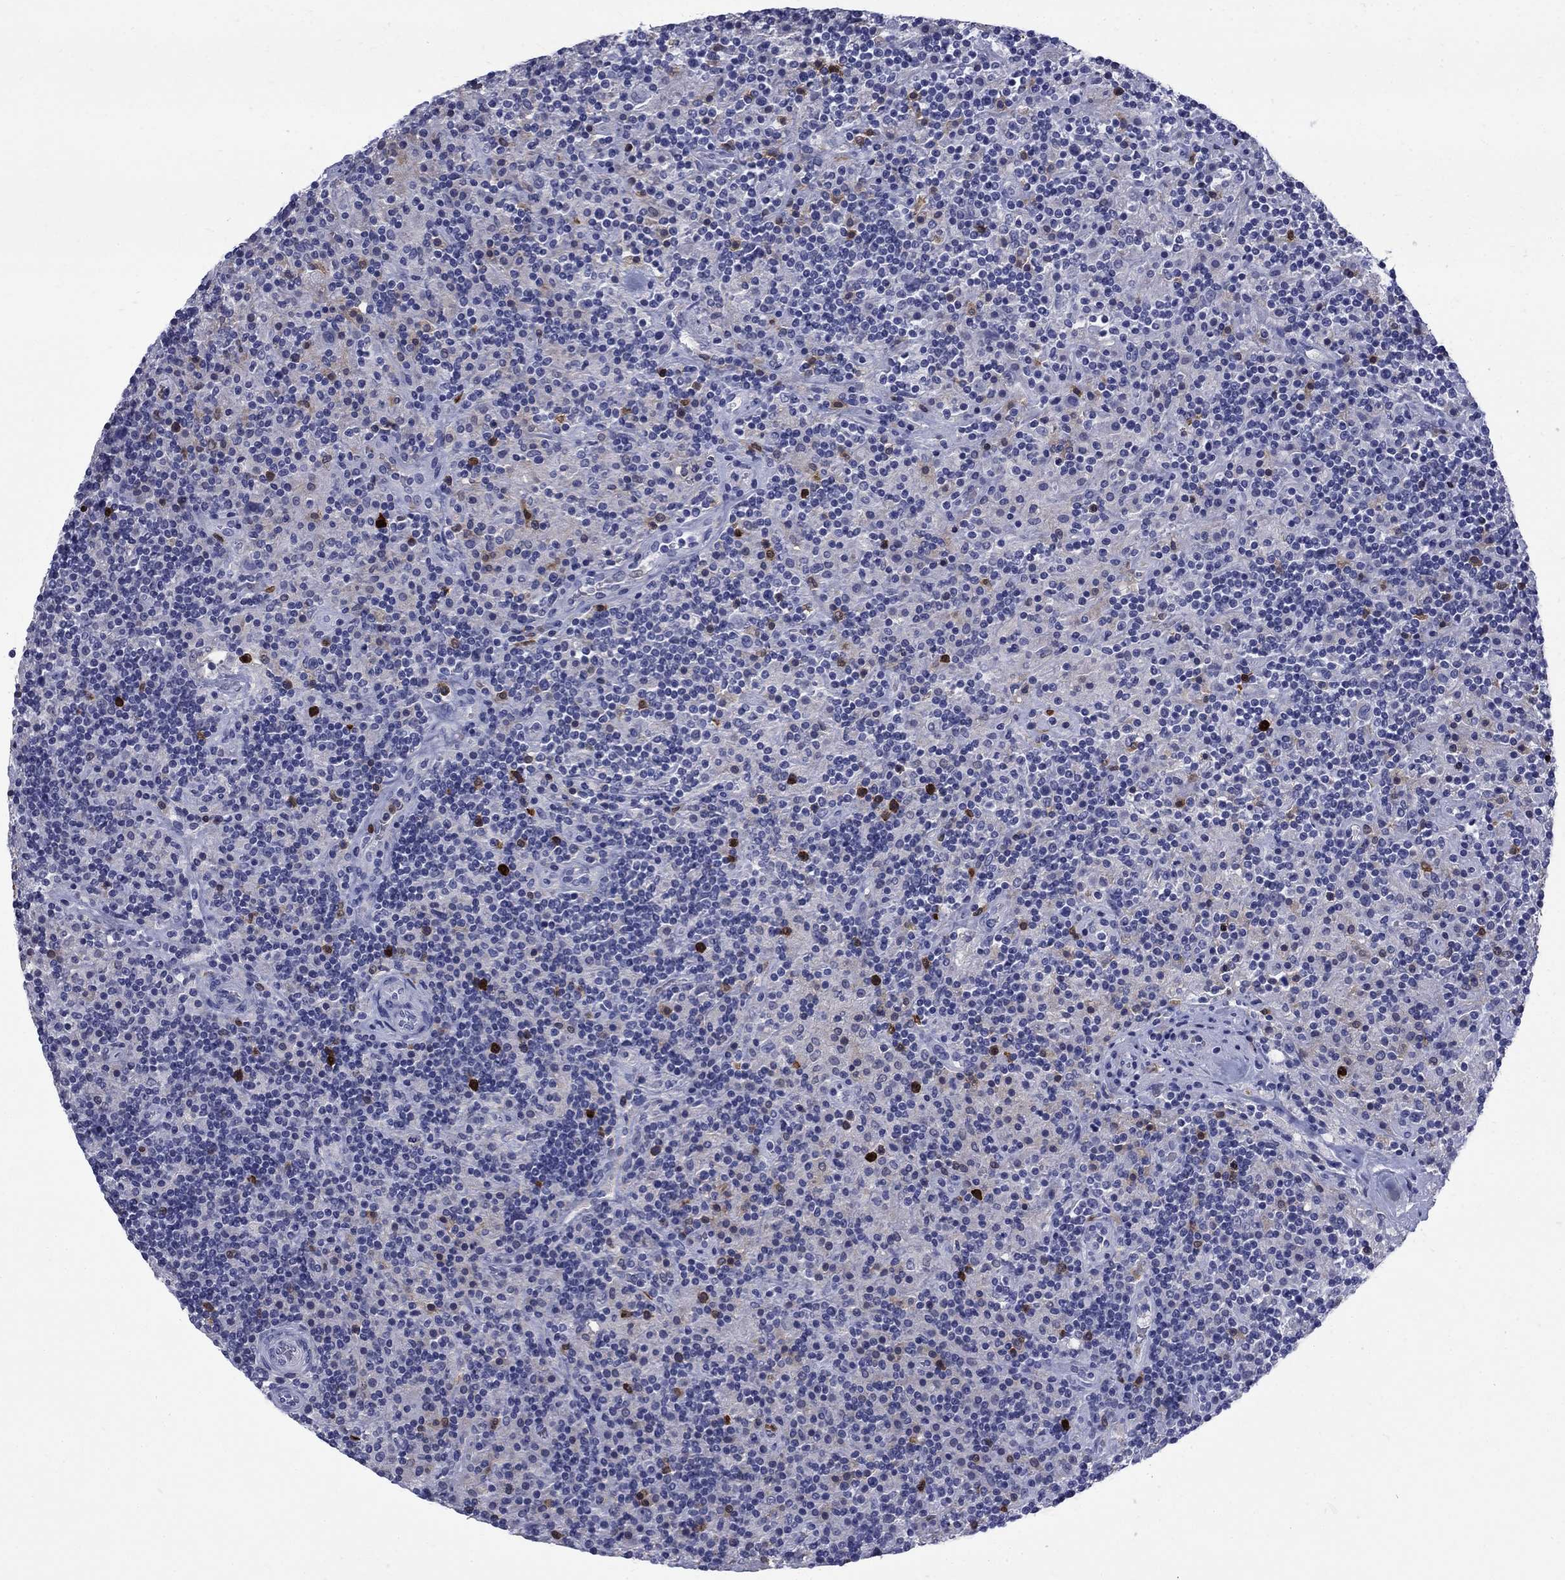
{"staining": {"intensity": "negative", "quantity": "none", "location": "none"}, "tissue": "lymphoma", "cell_type": "Tumor cells", "image_type": "cancer", "snomed": [{"axis": "morphology", "description": "Hodgkin's disease, NOS"}, {"axis": "topography", "description": "Lymph node"}], "caption": "Lymphoma was stained to show a protein in brown. There is no significant positivity in tumor cells.", "gene": "SERPINB2", "patient": {"sex": "male", "age": 70}}